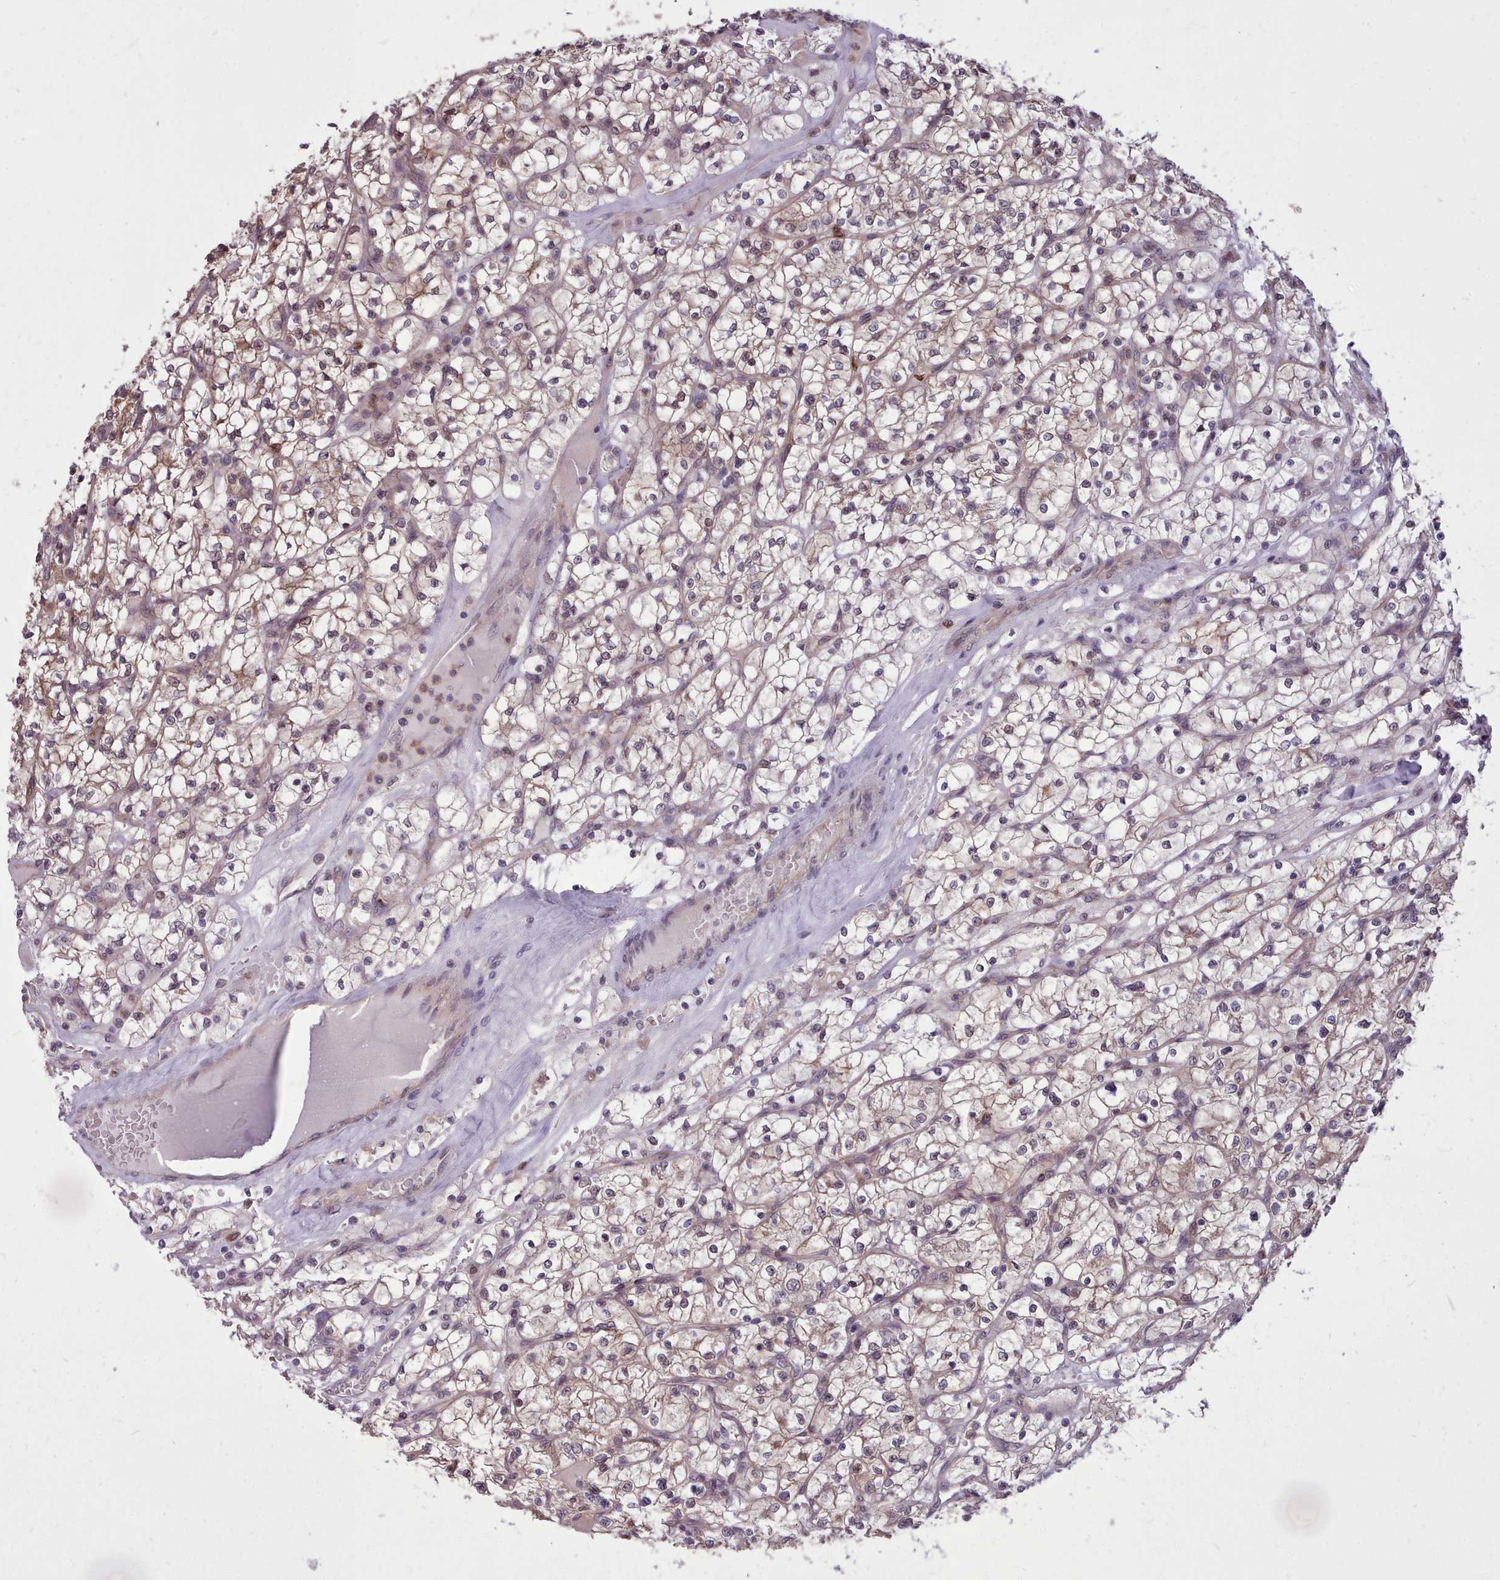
{"staining": {"intensity": "weak", "quantity": "25%-75%", "location": "cytoplasmic/membranous"}, "tissue": "renal cancer", "cell_type": "Tumor cells", "image_type": "cancer", "snomed": [{"axis": "morphology", "description": "Adenocarcinoma, NOS"}, {"axis": "topography", "description": "Kidney"}], "caption": "Weak cytoplasmic/membranous staining is present in about 25%-75% of tumor cells in adenocarcinoma (renal).", "gene": "AHCY", "patient": {"sex": "female", "age": 64}}